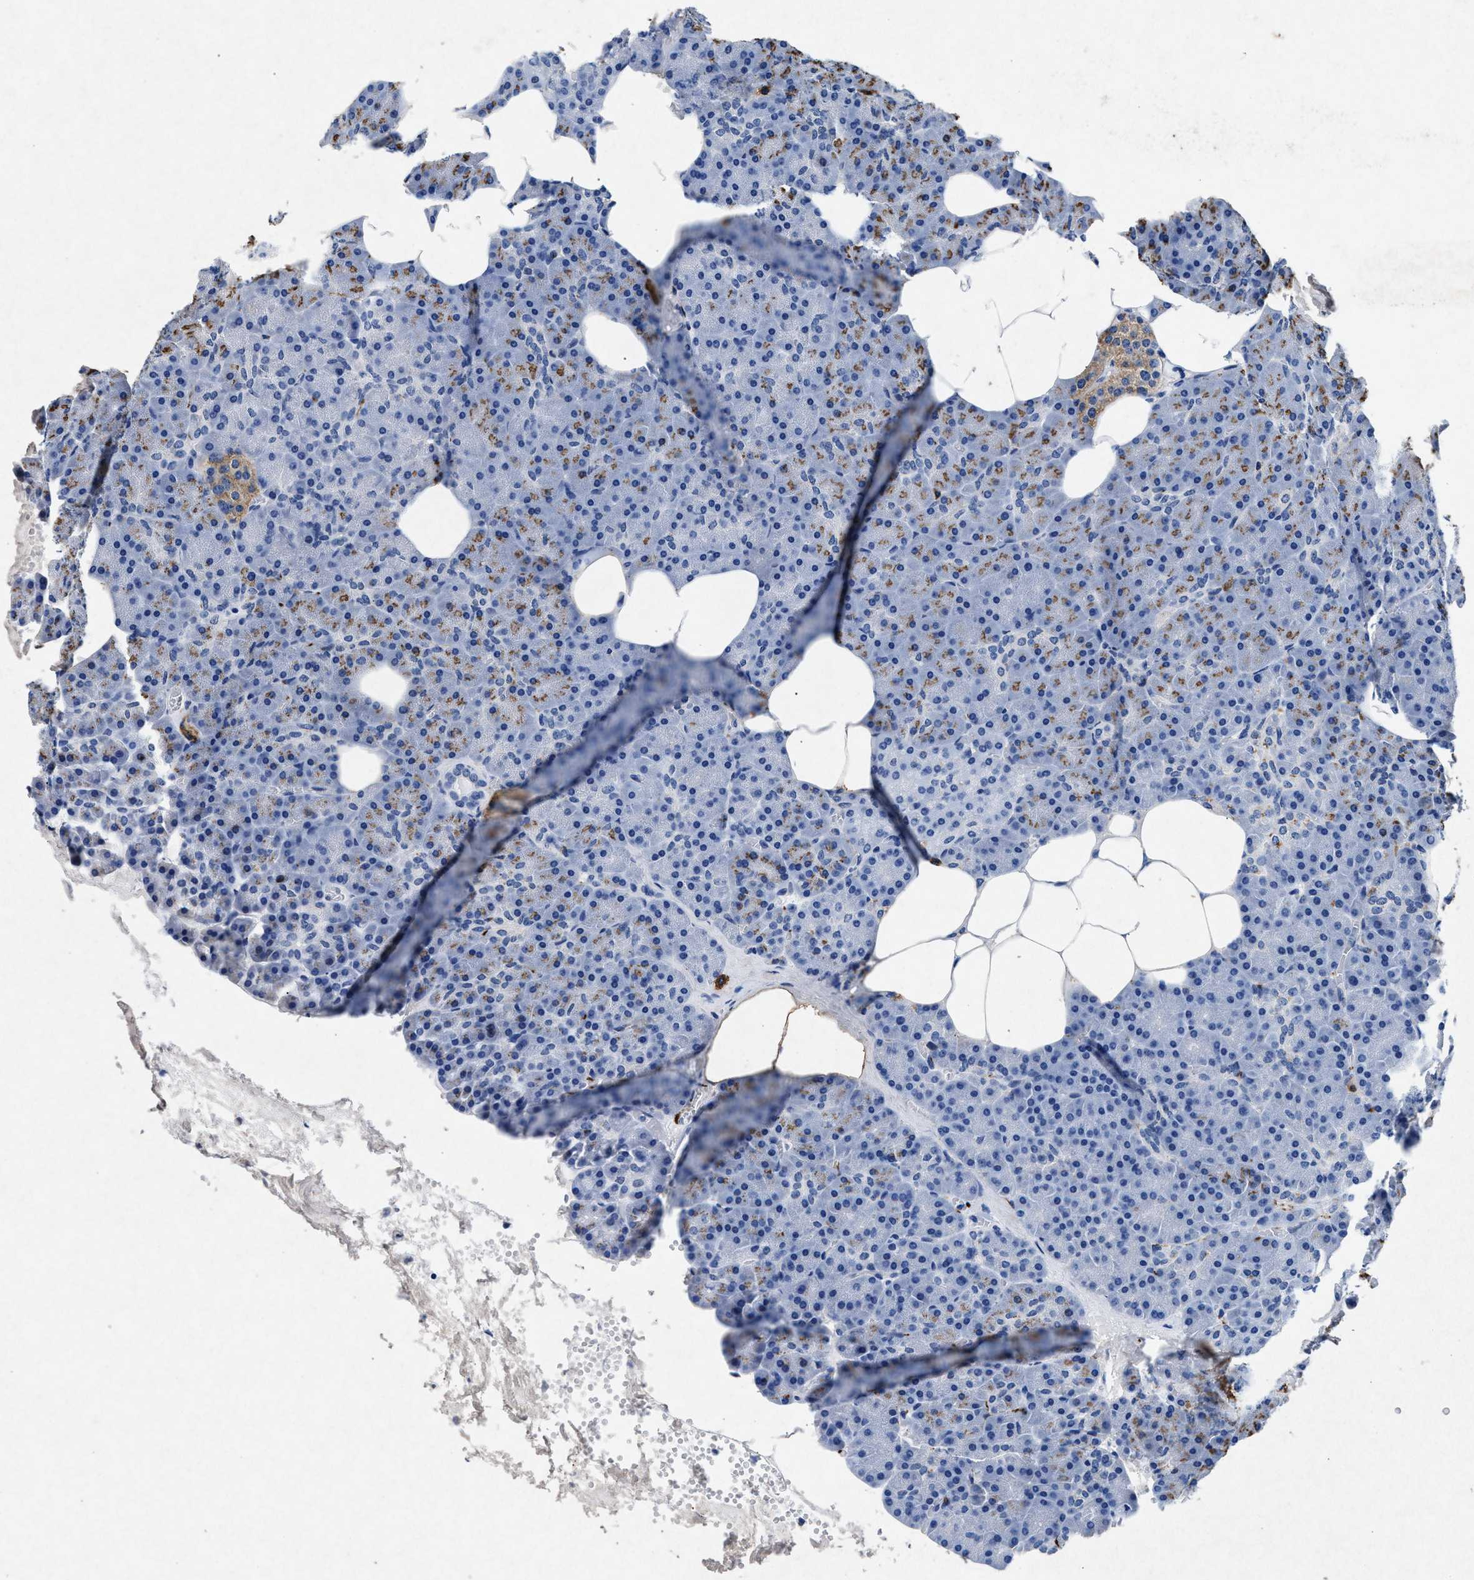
{"staining": {"intensity": "moderate", "quantity": "<25%", "location": "cytoplasmic/membranous"}, "tissue": "pancreas", "cell_type": "Exocrine glandular cells", "image_type": "normal", "snomed": [{"axis": "morphology", "description": "Normal tissue, NOS"}, {"axis": "morphology", "description": "Carcinoid, malignant, NOS"}, {"axis": "topography", "description": "Pancreas"}], "caption": "Protein expression analysis of normal pancreas demonstrates moderate cytoplasmic/membranous positivity in about <25% of exocrine glandular cells. The protein of interest is shown in brown color, while the nuclei are stained blue.", "gene": "MAP6", "patient": {"sex": "female", "age": 35}}